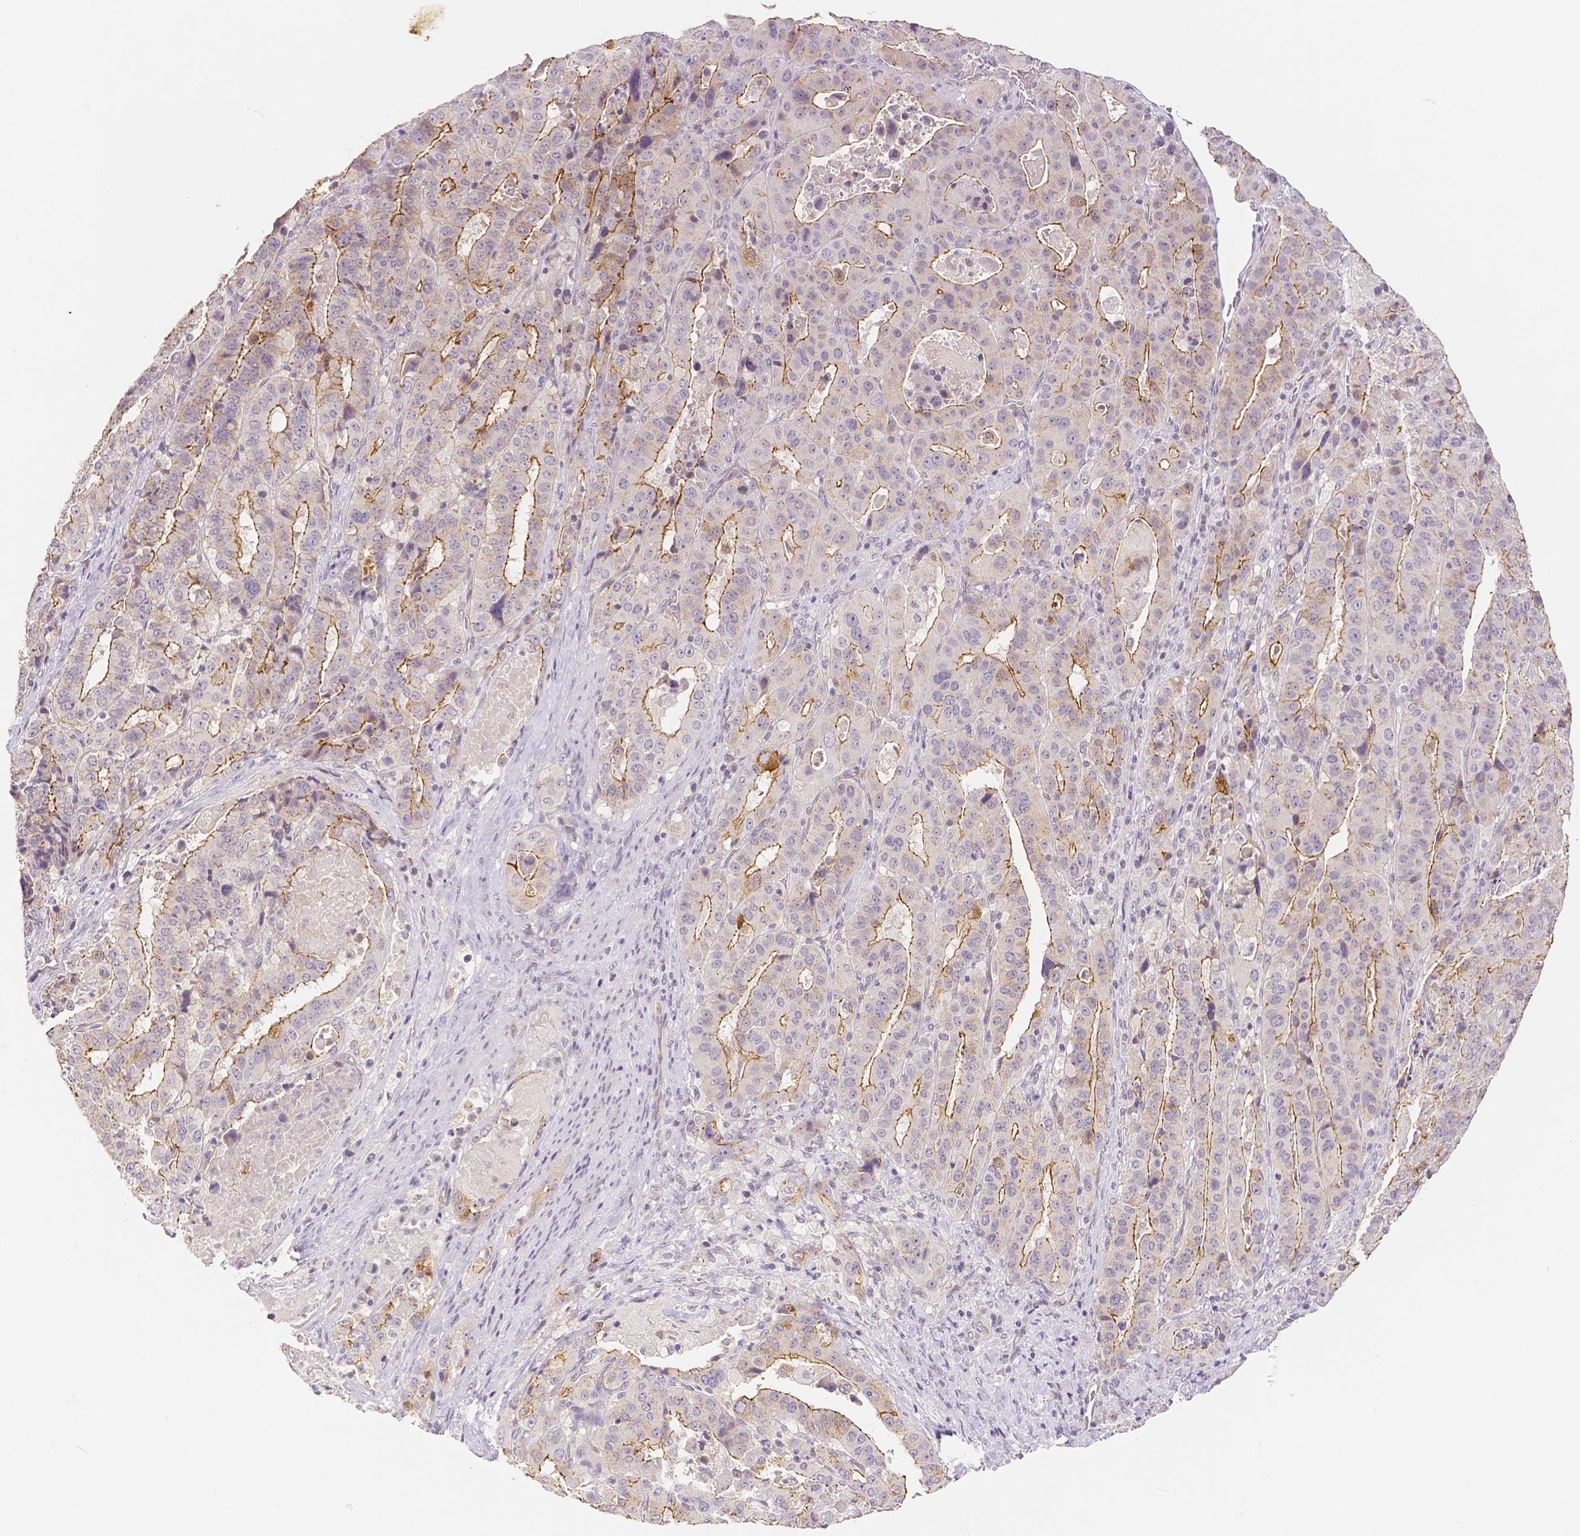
{"staining": {"intensity": "moderate", "quantity": "25%-75%", "location": "cytoplasmic/membranous"}, "tissue": "stomach cancer", "cell_type": "Tumor cells", "image_type": "cancer", "snomed": [{"axis": "morphology", "description": "Adenocarcinoma, NOS"}, {"axis": "topography", "description": "Stomach"}], "caption": "A medium amount of moderate cytoplasmic/membranous staining is identified in about 25%-75% of tumor cells in stomach cancer tissue.", "gene": "OCLN", "patient": {"sex": "male", "age": 48}}